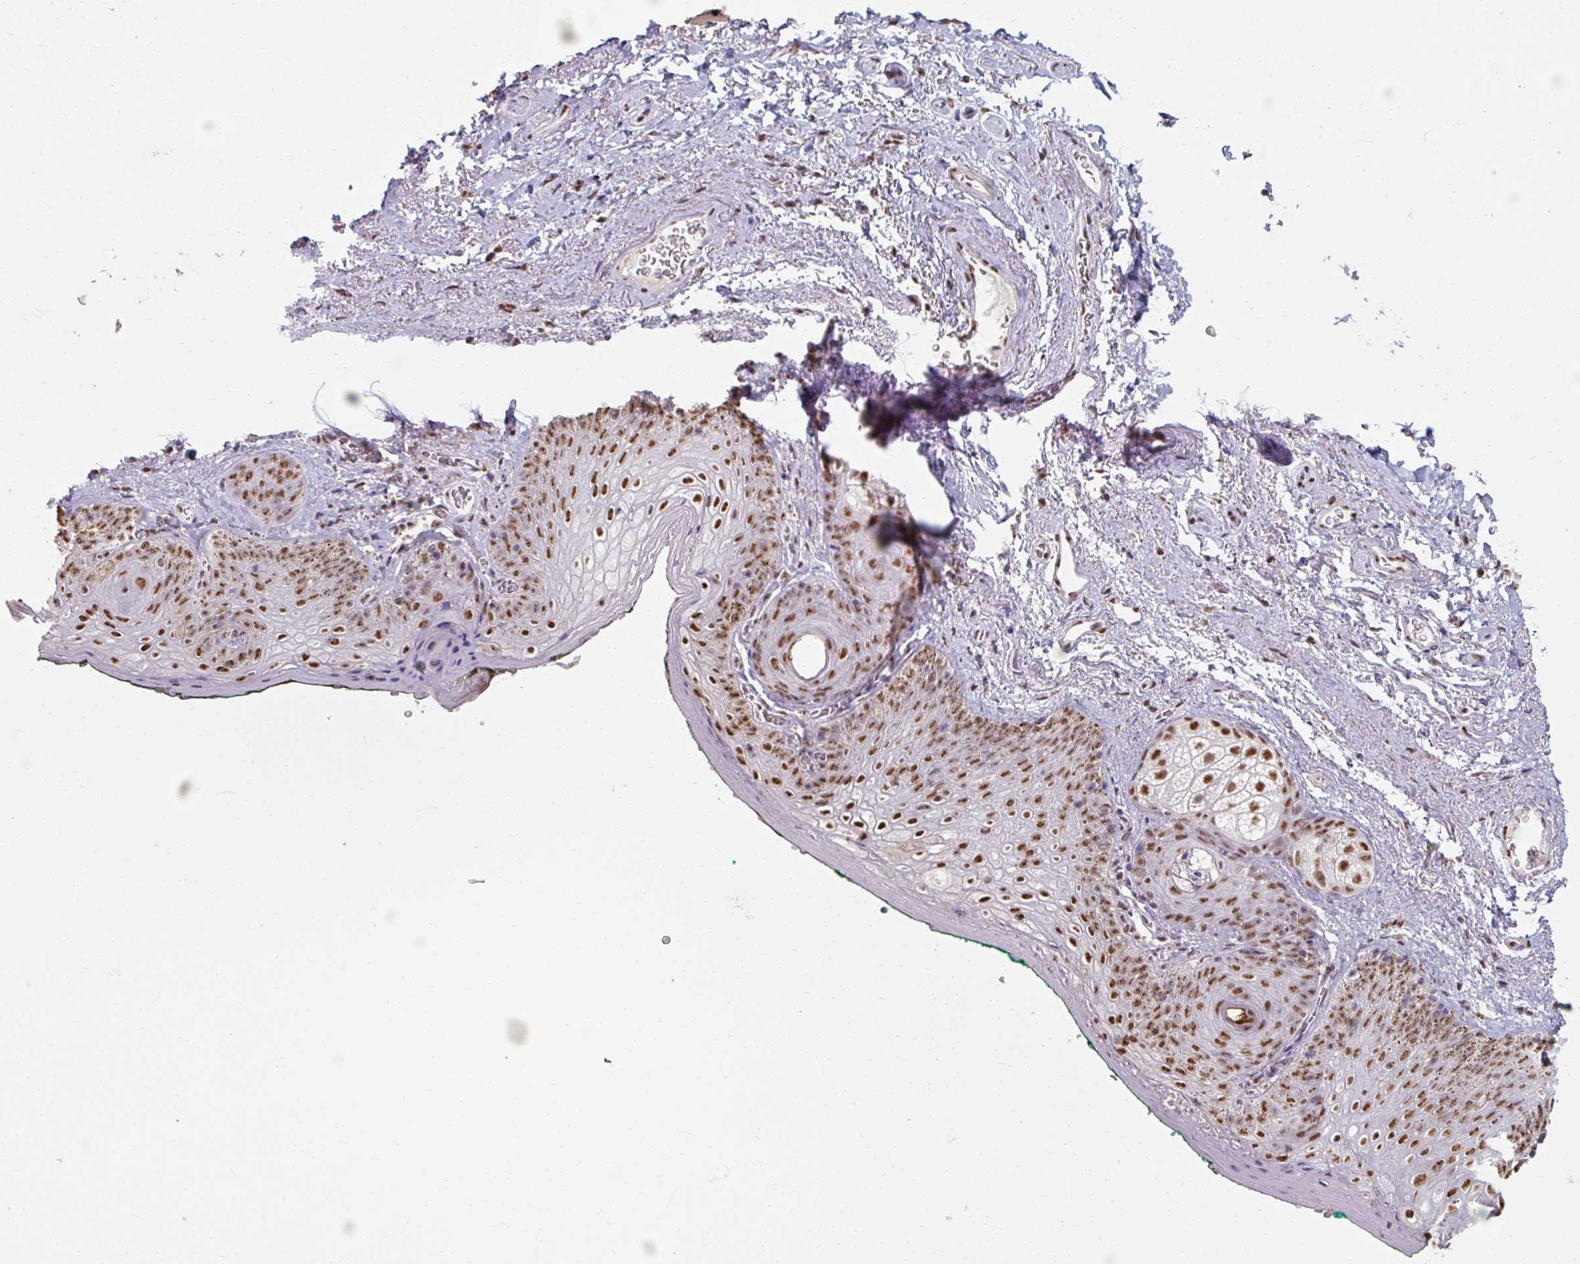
{"staining": {"intensity": "moderate", "quantity": ">75%", "location": "nuclear"}, "tissue": "vagina", "cell_type": "Squamous epithelial cells", "image_type": "normal", "snomed": [{"axis": "morphology", "description": "Normal tissue, NOS"}, {"axis": "topography", "description": "Vulva"}, {"axis": "topography", "description": "Vagina"}, {"axis": "topography", "description": "Peripheral nerve tissue"}], "caption": "IHC (DAB) staining of benign human vagina shows moderate nuclear protein expression in approximately >75% of squamous epithelial cells. The protein is stained brown, and the nuclei are stained in blue (DAB IHC with brightfield microscopy, high magnification).", "gene": "ENSG00000291316", "patient": {"sex": "female", "age": 66}}